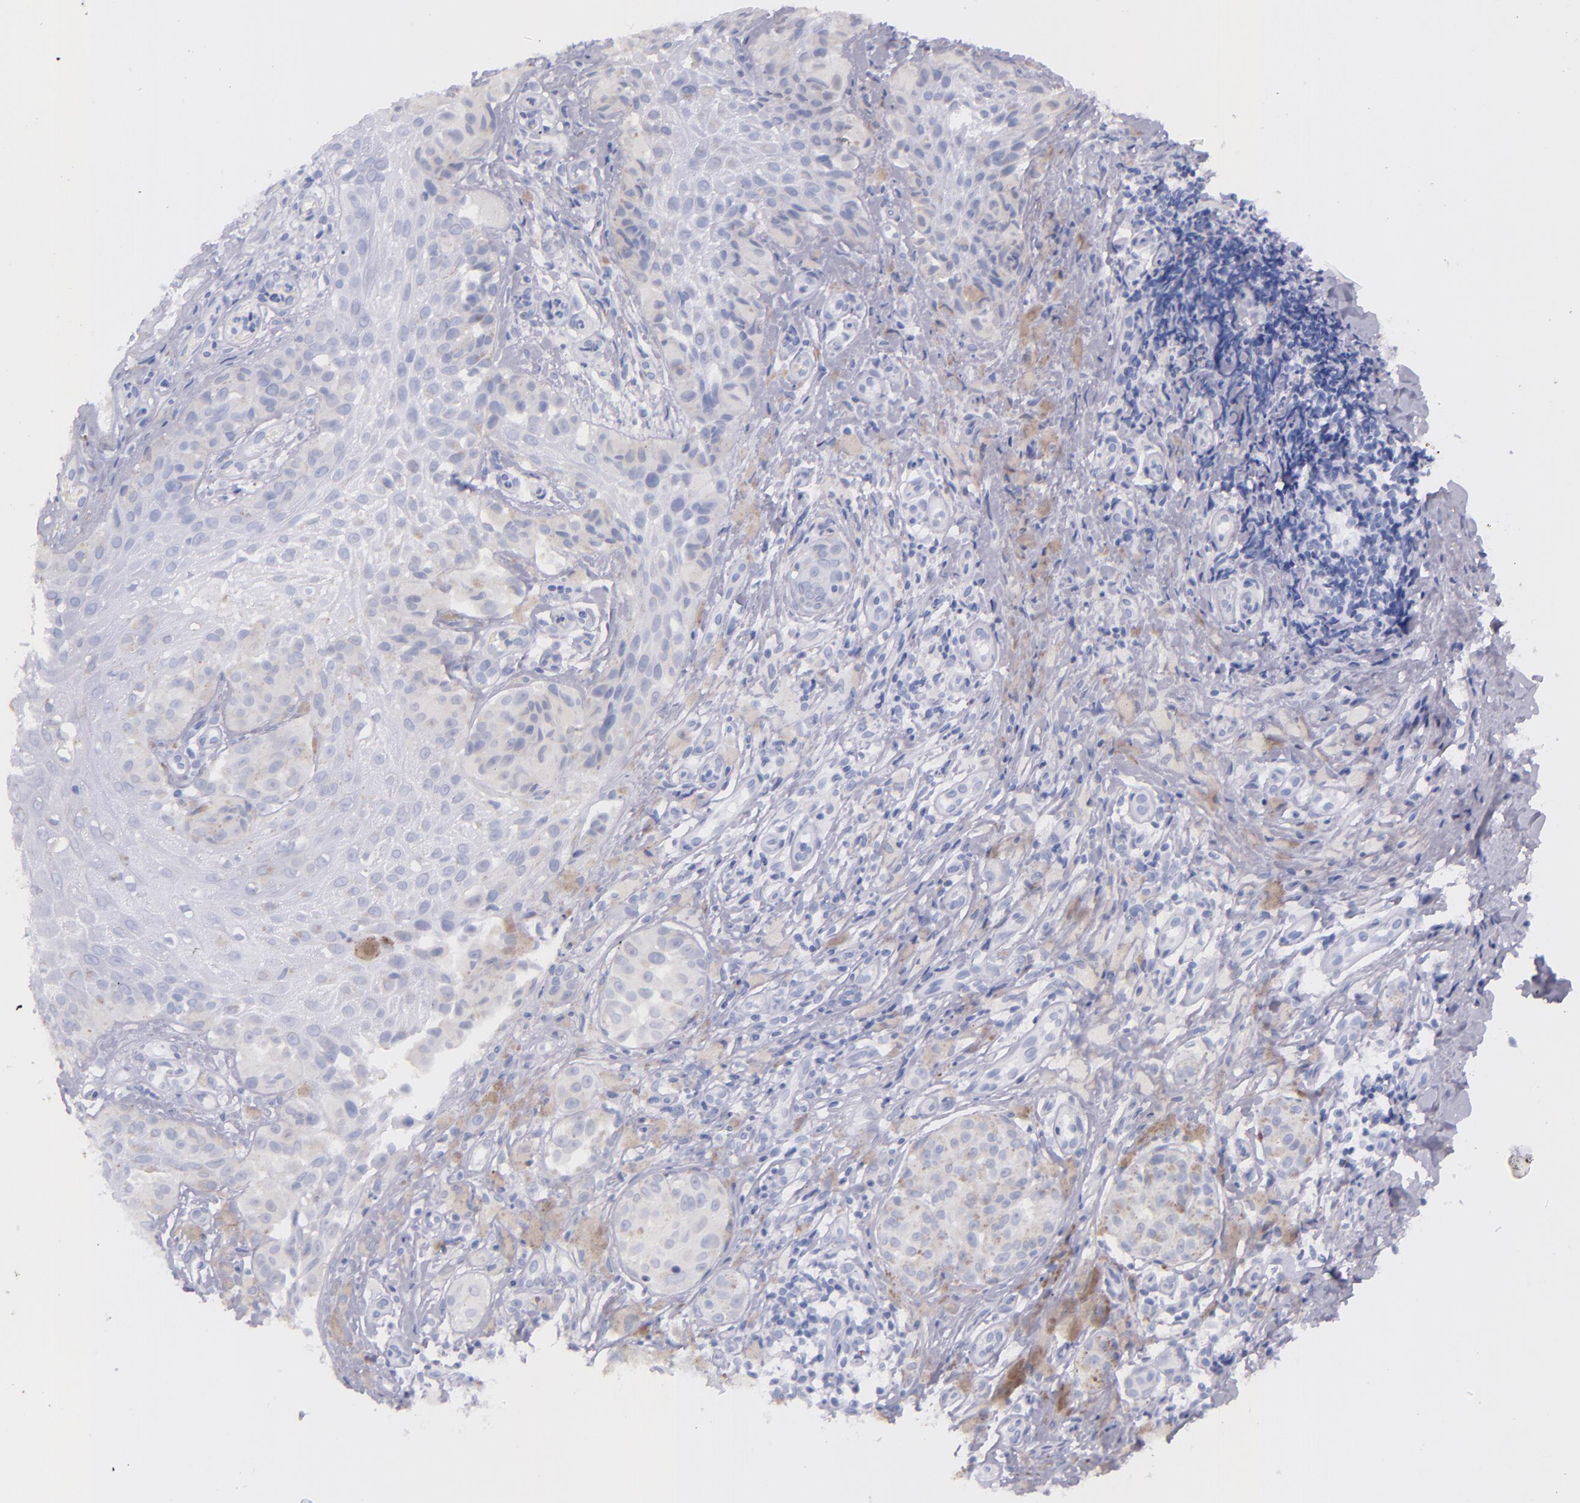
{"staining": {"intensity": "negative", "quantity": "none", "location": "none"}, "tissue": "melanoma", "cell_type": "Tumor cells", "image_type": "cancer", "snomed": [{"axis": "morphology", "description": "Malignant melanoma, NOS"}, {"axis": "topography", "description": "Skin"}], "caption": "Tumor cells show no significant positivity in melanoma. (IHC, brightfield microscopy, high magnification).", "gene": "SFTPA2", "patient": {"sex": "male", "age": 67}}